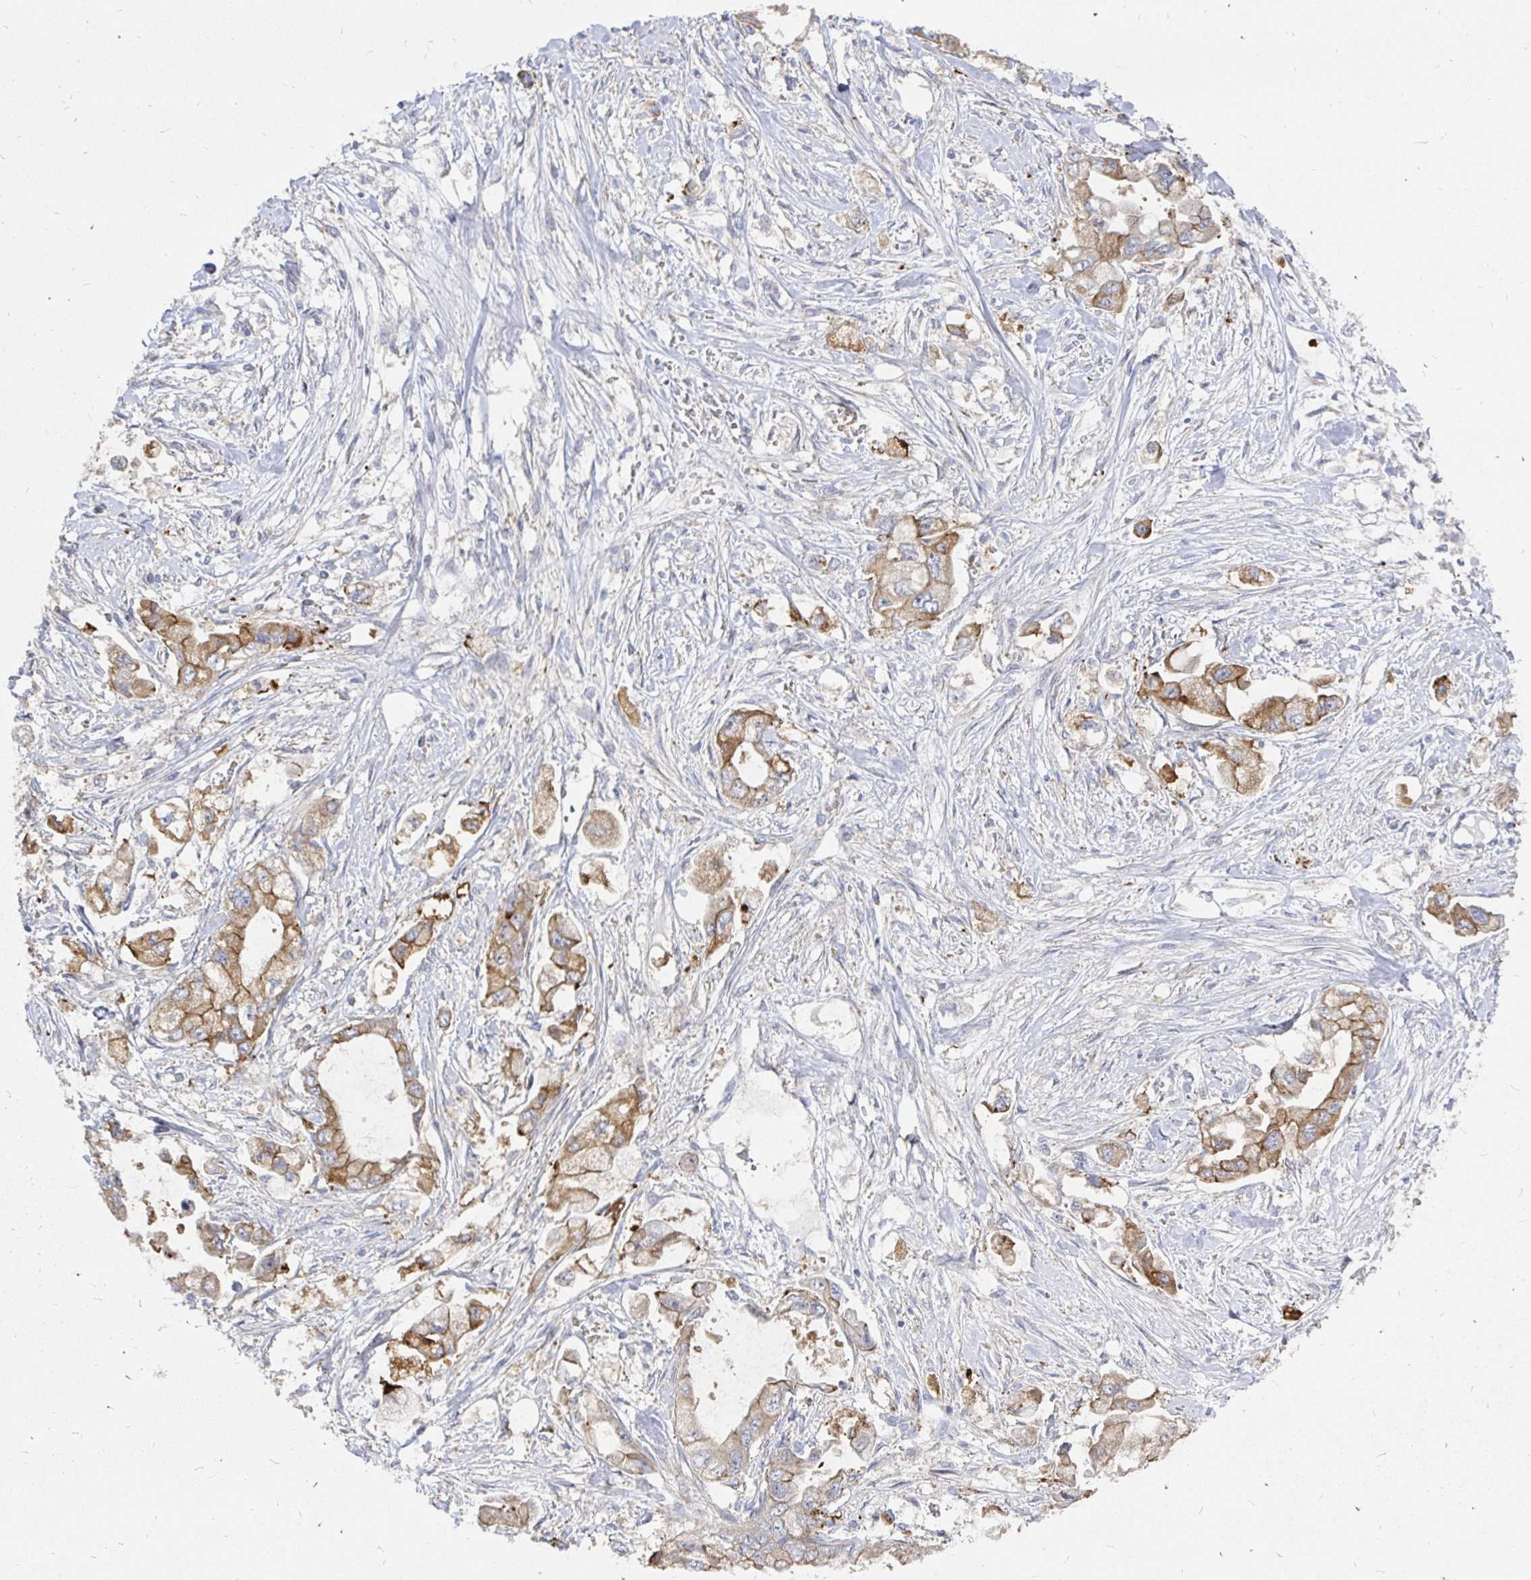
{"staining": {"intensity": "moderate", "quantity": ">75%", "location": "cytoplasmic/membranous"}, "tissue": "stomach cancer", "cell_type": "Tumor cells", "image_type": "cancer", "snomed": [{"axis": "morphology", "description": "Adenocarcinoma, NOS"}, {"axis": "topography", "description": "Stomach"}], "caption": "Immunohistochemical staining of stomach cancer (adenocarcinoma) shows medium levels of moderate cytoplasmic/membranous protein positivity in about >75% of tumor cells.", "gene": "KCTD19", "patient": {"sex": "male", "age": 62}}